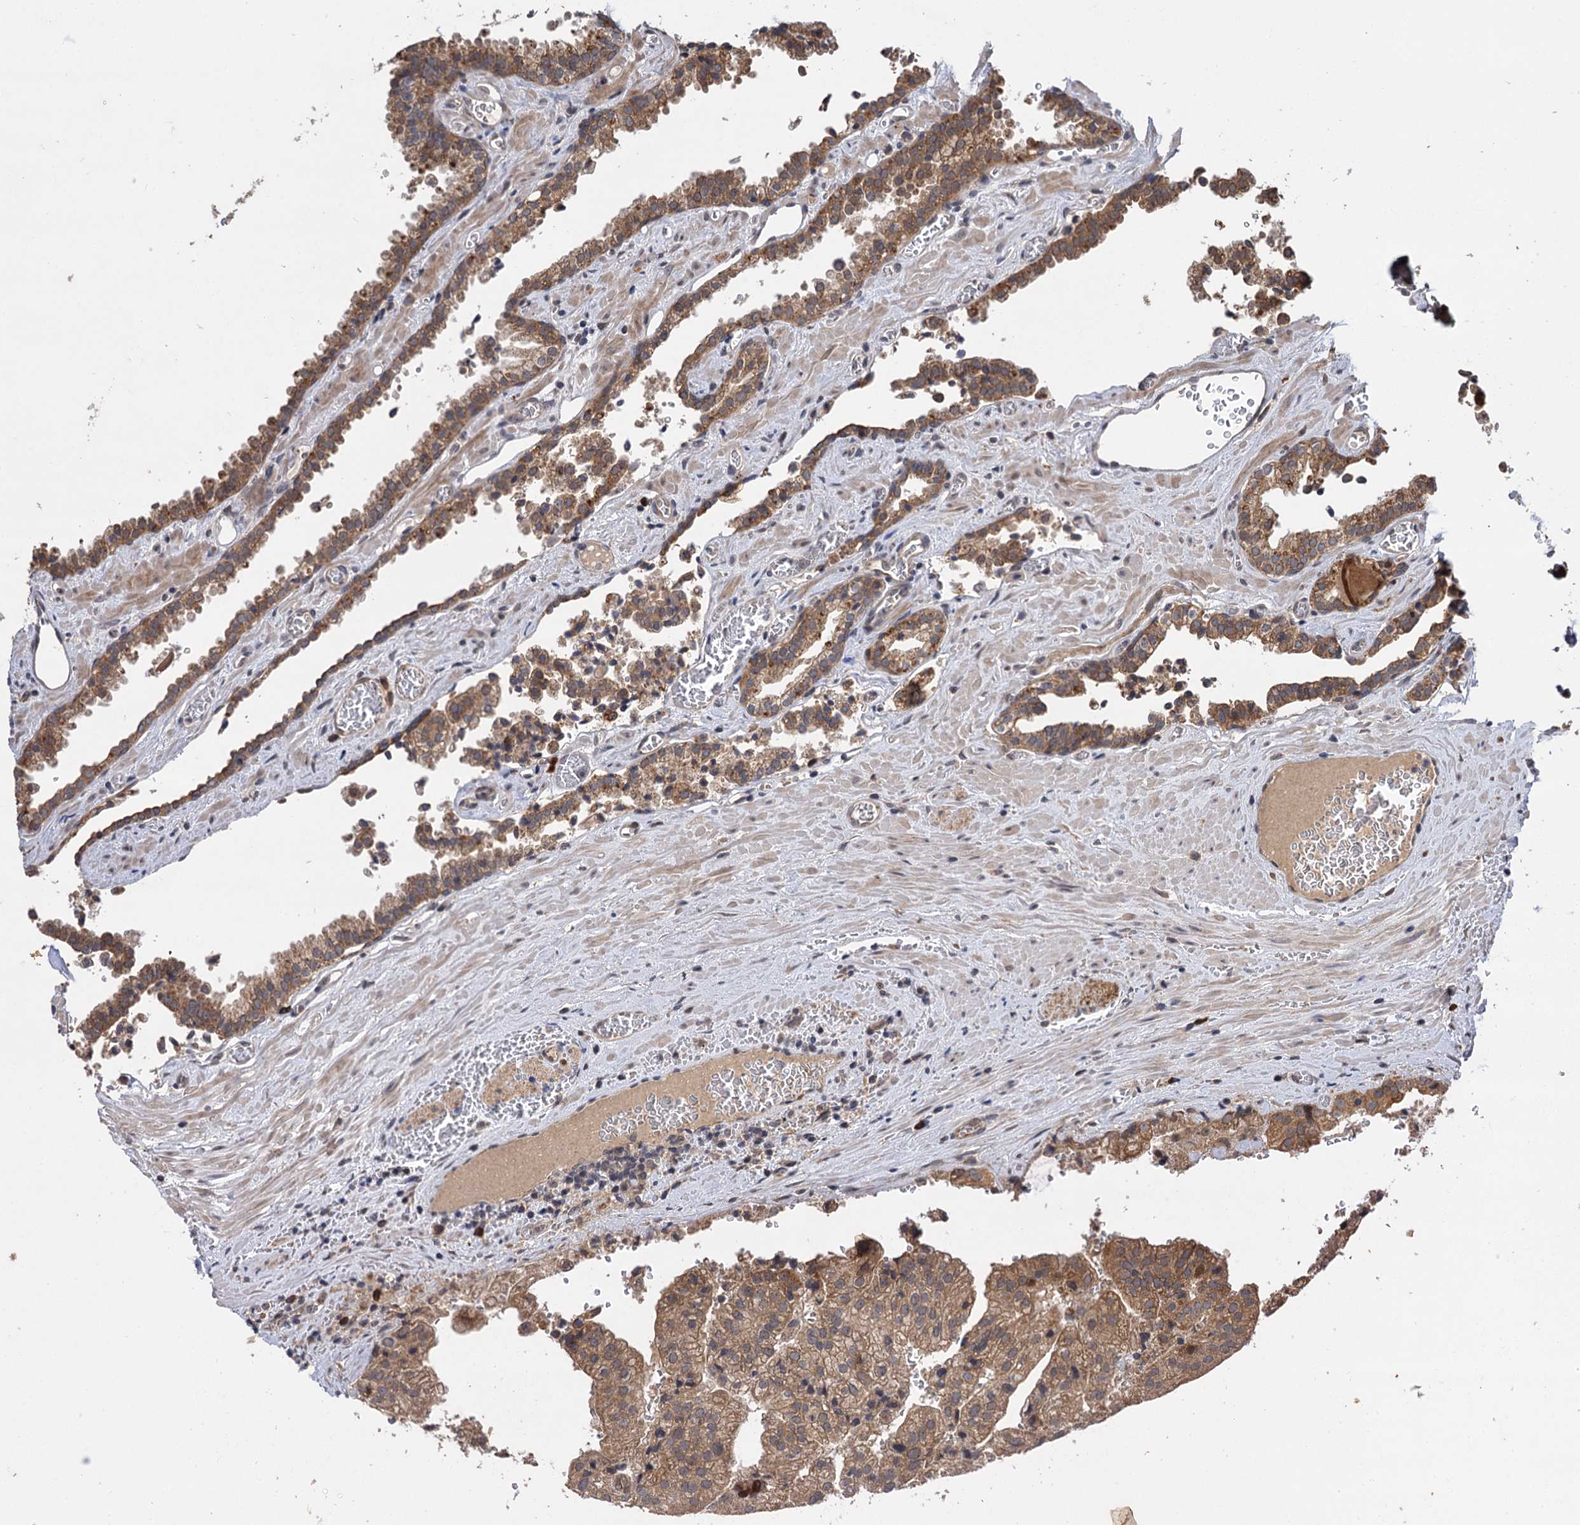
{"staining": {"intensity": "moderate", "quantity": ">75%", "location": "cytoplasmic/membranous"}, "tissue": "prostate cancer", "cell_type": "Tumor cells", "image_type": "cancer", "snomed": [{"axis": "morphology", "description": "Adenocarcinoma, High grade"}, {"axis": "topography", "description": "Prostate"}], "caption": "A brown stain shows moderate cytoplasmic/membranous positivity of a protein in human prostate high-grade adenocarcinoma tumor cells. The staining was performed using DAB (3,3'-diaminobenzidine) to visualize the protein expression in brown, while the nuclei were stained in blue with hematoxylin (Magnification: 20x).", "gene": "FBXW8", "patient": {"sex": "male", "age": 68}}